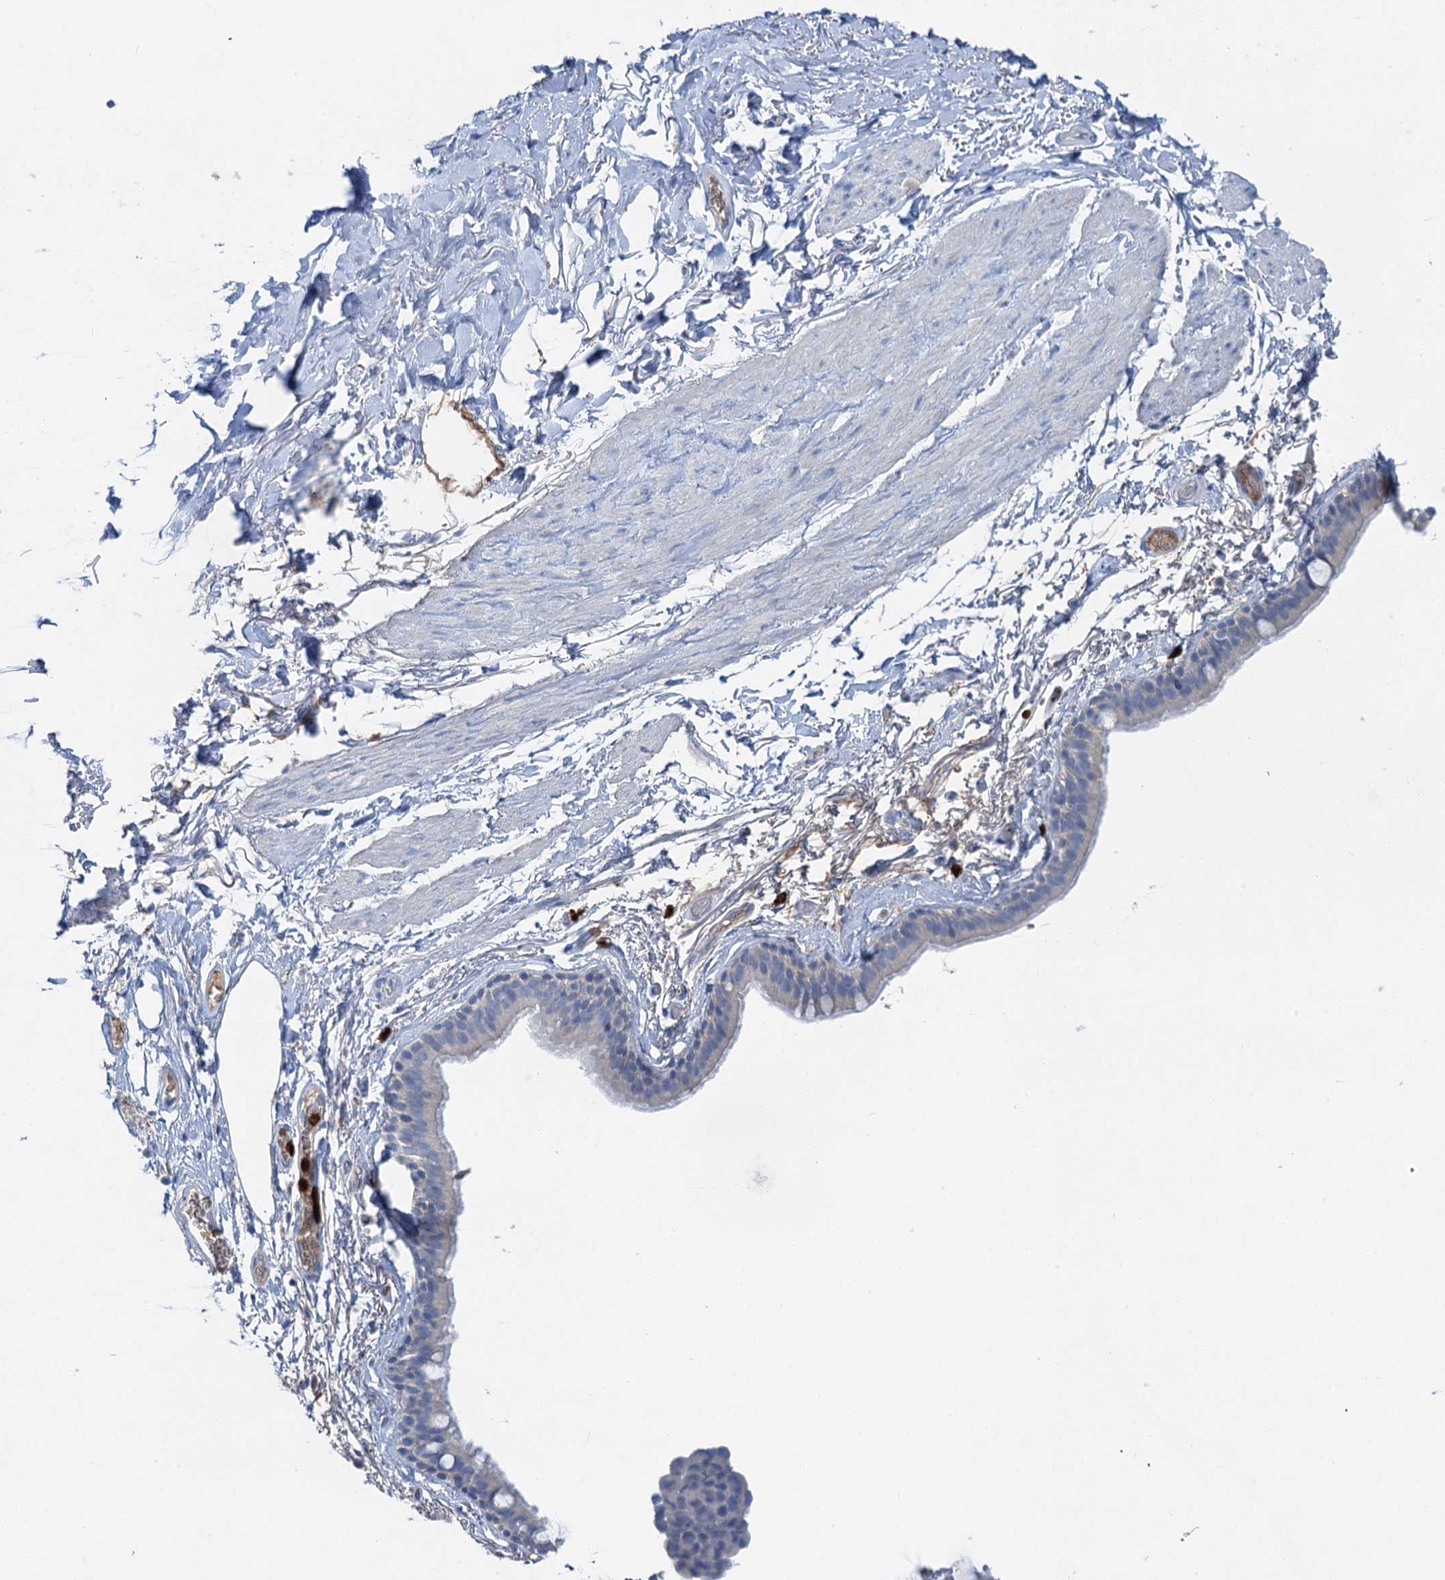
{"staining": {"intensity": "negative", "quantity": "none", "location": "none"}, "tissue": "bronchus", "cell_type": "Respiratory epithelial cells", "image_type": "normal", "snomed": [{"axis": "morphology", "description": "Normal tissue, NOS"}, {"axis": "topography", "description": "Cartilage tissue"}], "caption": "High power microscopy histopathology image of an immunohistochemistry (IHC) image of benign bronchus, revealing no significant positivity in respiratory epithelial cells.", "gene": "OTOA", "patient": {"sex": "male", "age": 63}}